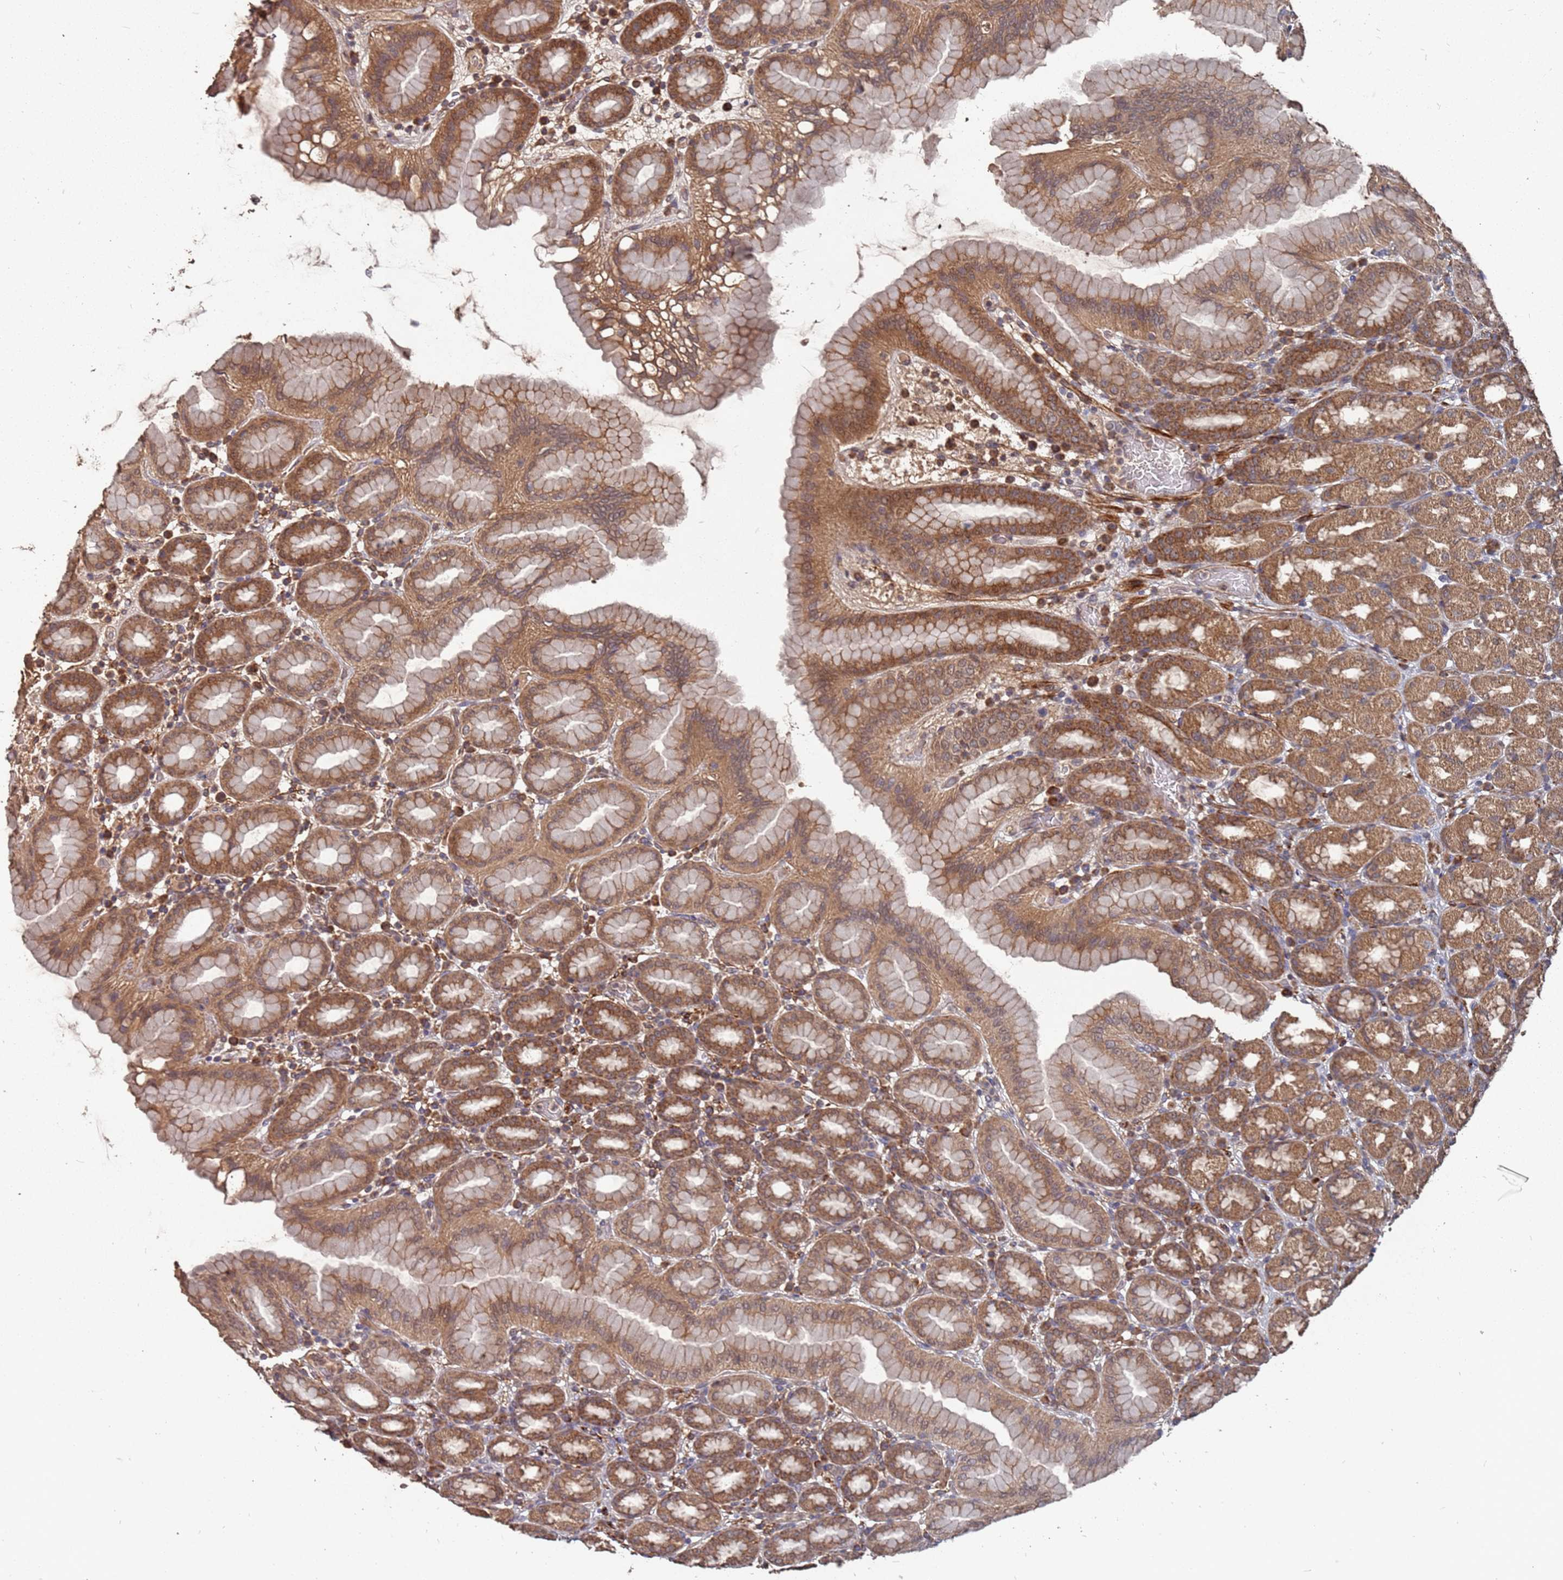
{"staining": {"intensity": "moderate", "quantity": ">75%", "location": "cytoplasmic/membranous"}, "tissue": "stomach", "cell_type": "Glandular cells", "image_type": "normal", "snomed": [{"axis": "morphology", "description": "Normal tissue, NOS"}, {"axis": "topography", "description": "Stomach, upper"}], "caption": "IHC of normal stomach reveals medium levels of moderate cytoplasmic/membranous staining in about >75% of glandular cells. The staining was performed using DAB (3,3'-diaminobenzidine) to visualize the protein expression in brown, while the nuclei were stained in blue with hematoxylin (Magnification: 20x).", "gene": "PRORP", "patient": {"sex": "male", "age": 68}}